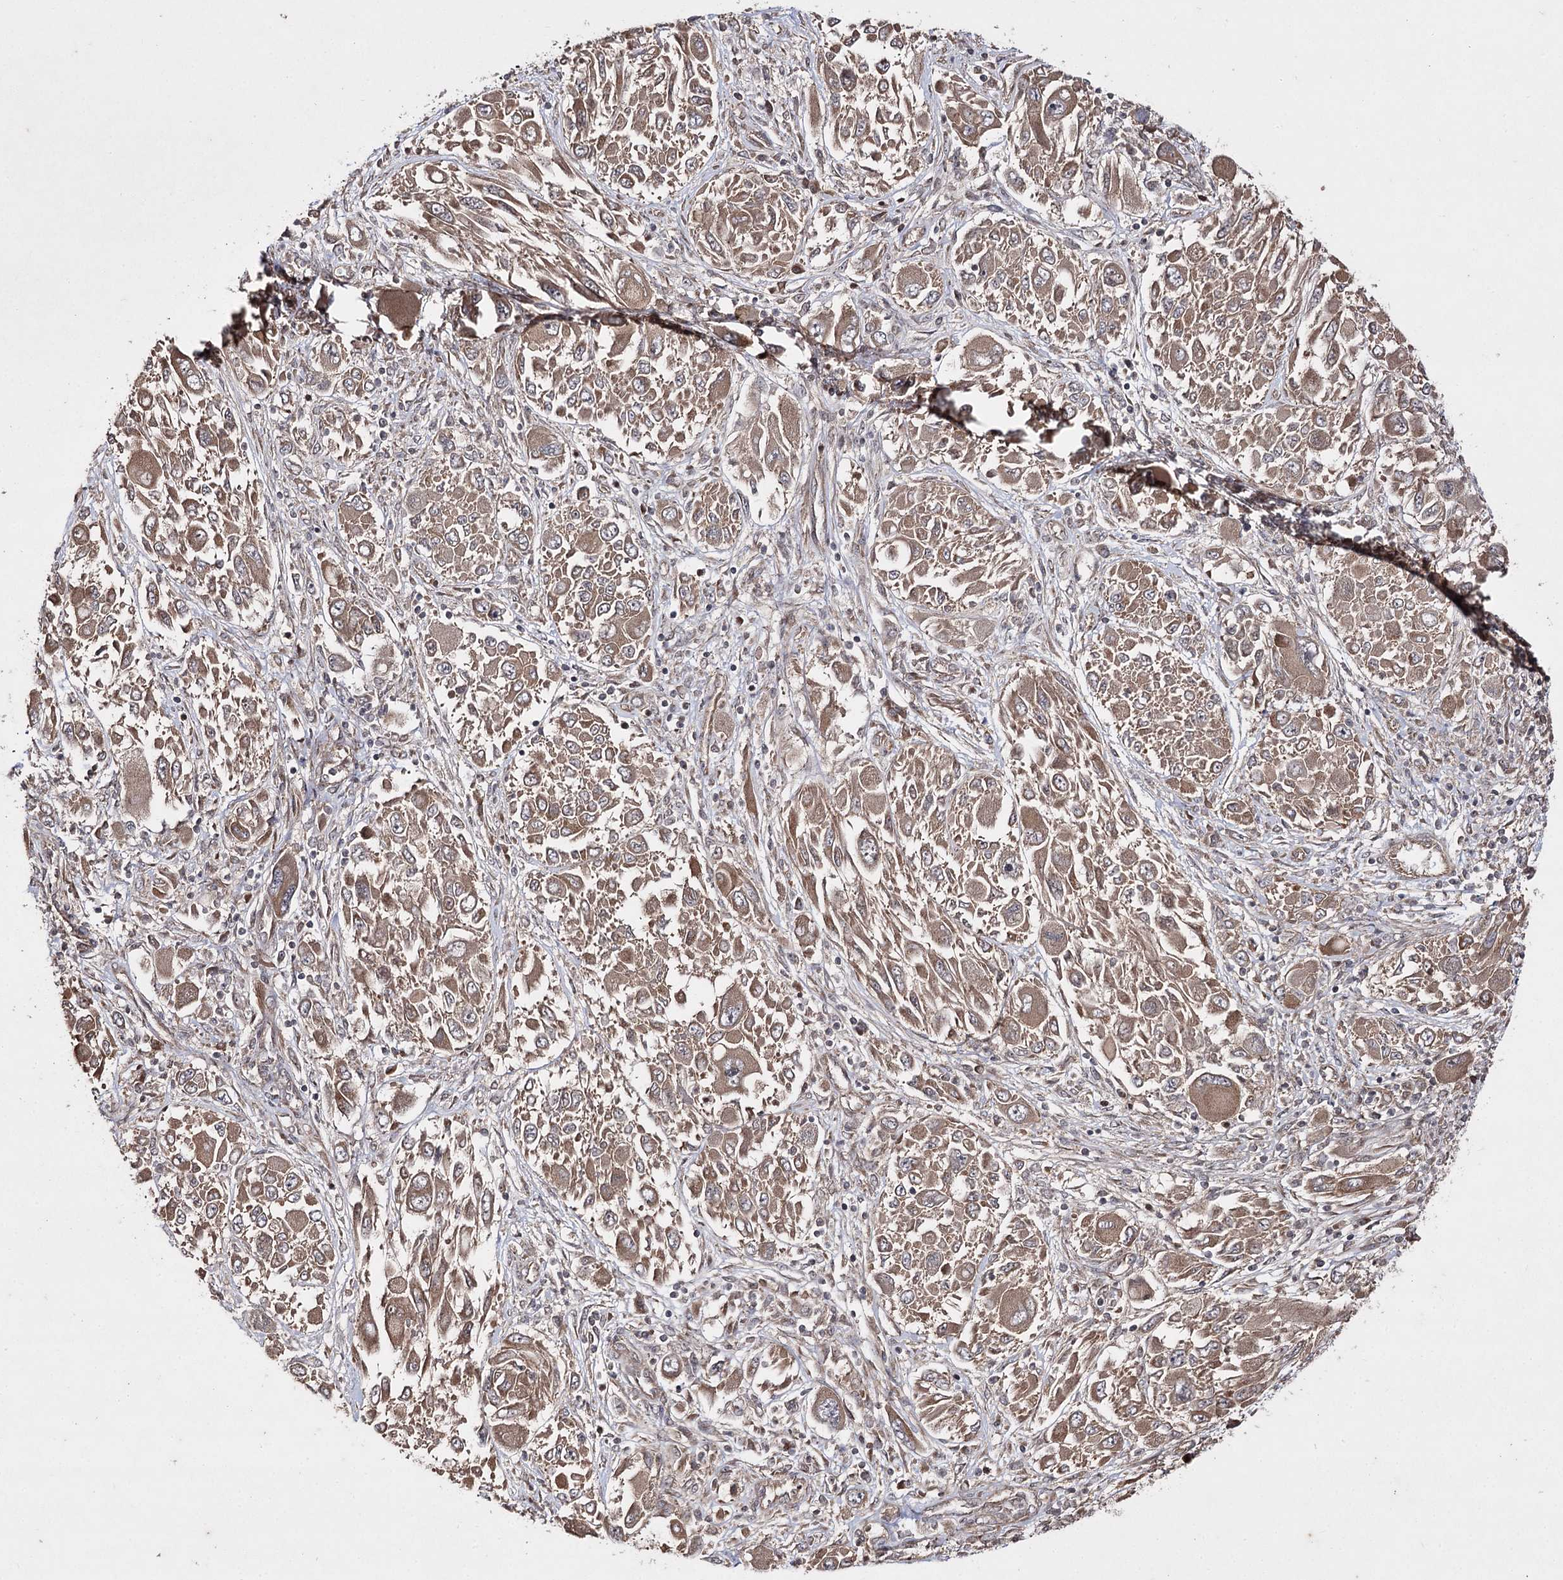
{"staining": {"intensity": "moderate", "quantity": ">75%", "location": "cytoplasmic/membranous"}, "tissue": "melanoma", "cell_type": "Tumor cells", "image_type": "cancer", "snomed": [{"axis": "morphology", "description": "Malignant melanoma, NOS"}, {"axis": "topography", "description": "Skin"}], "caption": "DAB (3,3'-diaminobenzidine) immunohistochemical staining of malignant melanoma shows moderate cytoplasmic/membranous protein positivity in about >75% of tumor cells.", "gene": "FANCL", "patient": {"sex": "female", "age": 91}}